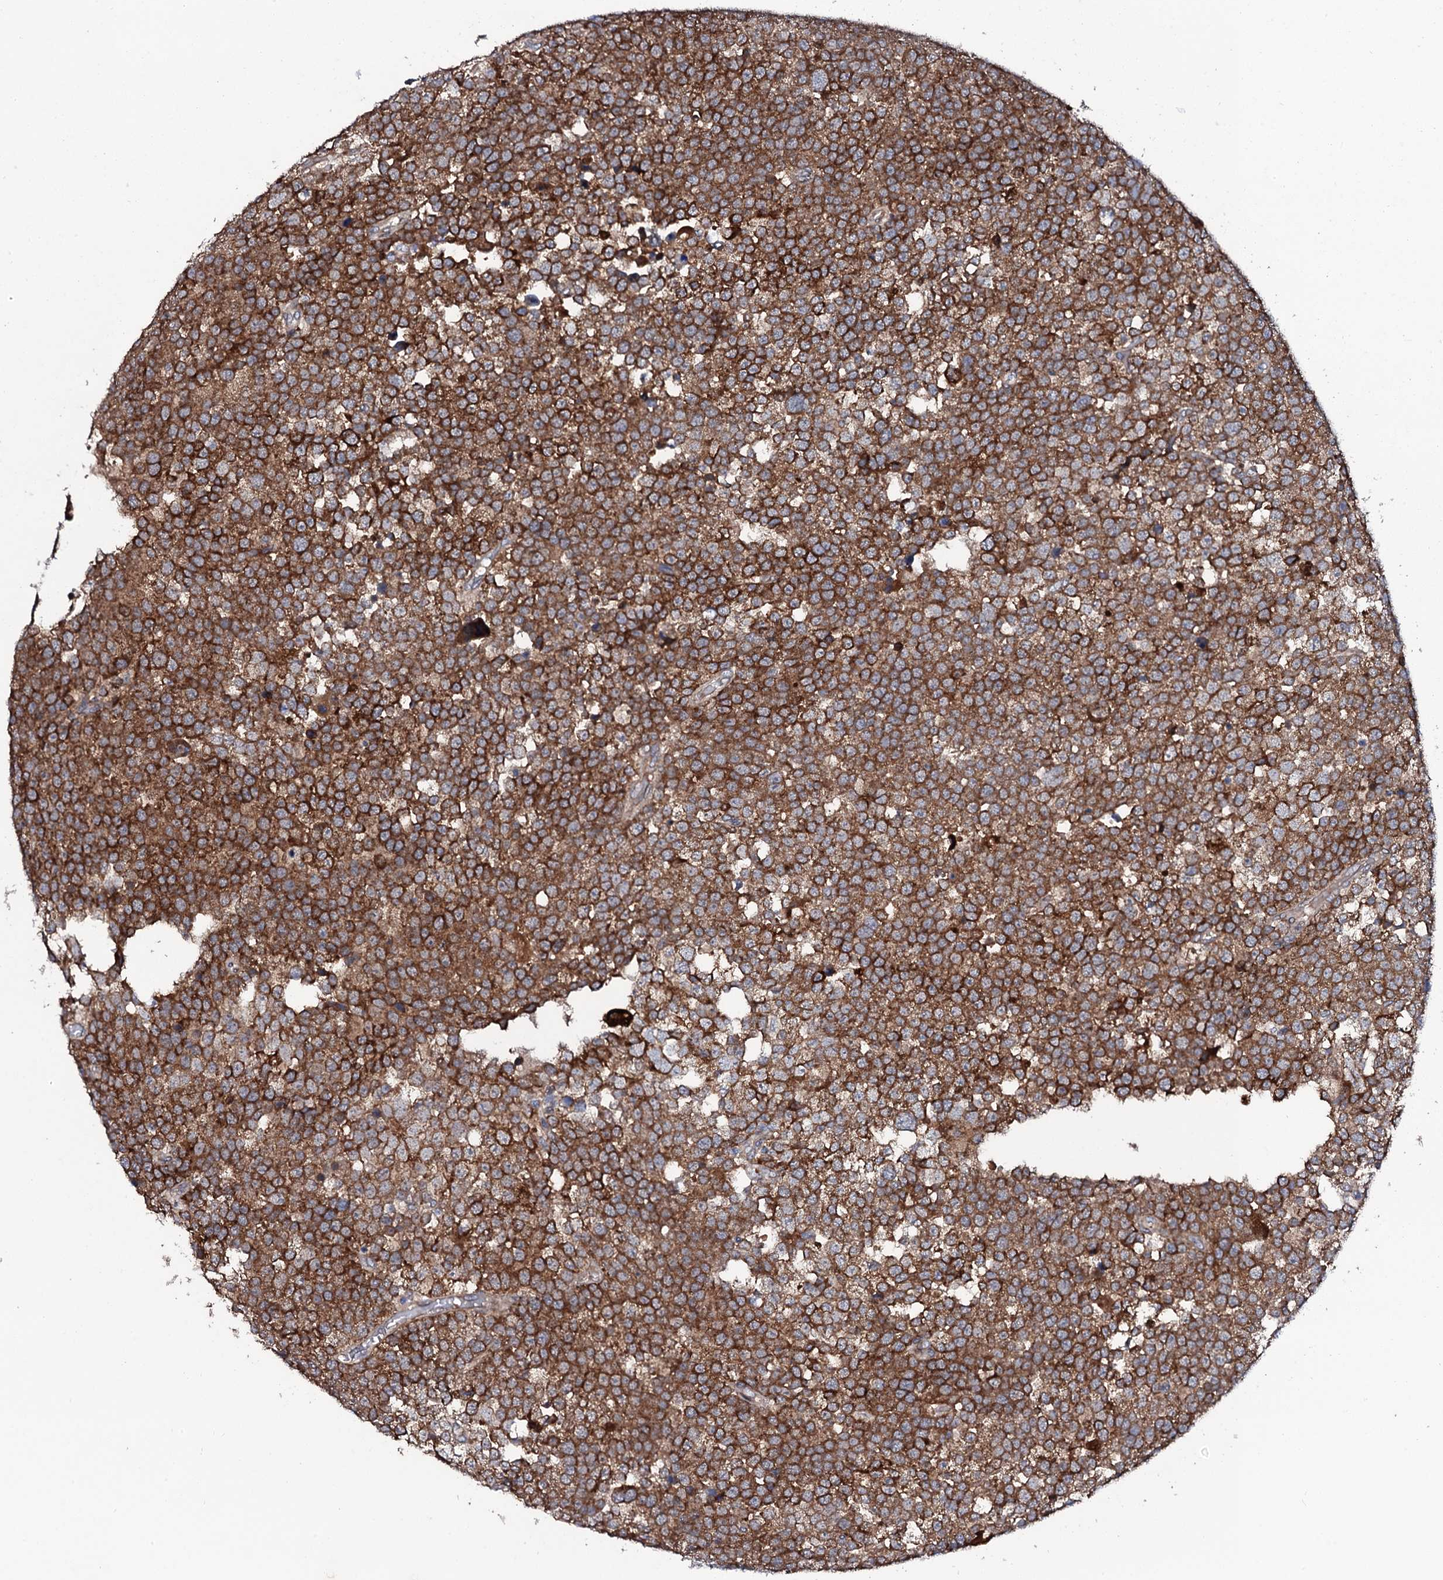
{"staining": {"intensity": "strong", "quantity": ">75%", "location": "cytoplasmic/membranous"}, "tissue": "testis cancer", "cell_type": "Tumor cells", "image_type": "cancer", "snomed": [{"axis": "morphology", "description": "Seminoma, NOS"}, {"axis": "topography", "description": "Testis"}], "caption": "Immunohistochemical staining of testis cancer (seminoma) exhibits high levels of strong cytoplasmic/membranous staining in approximately >75% of tumor cells.", "gene": "PPP1R3D", "patient": {"sex": "male", "age": 71}}